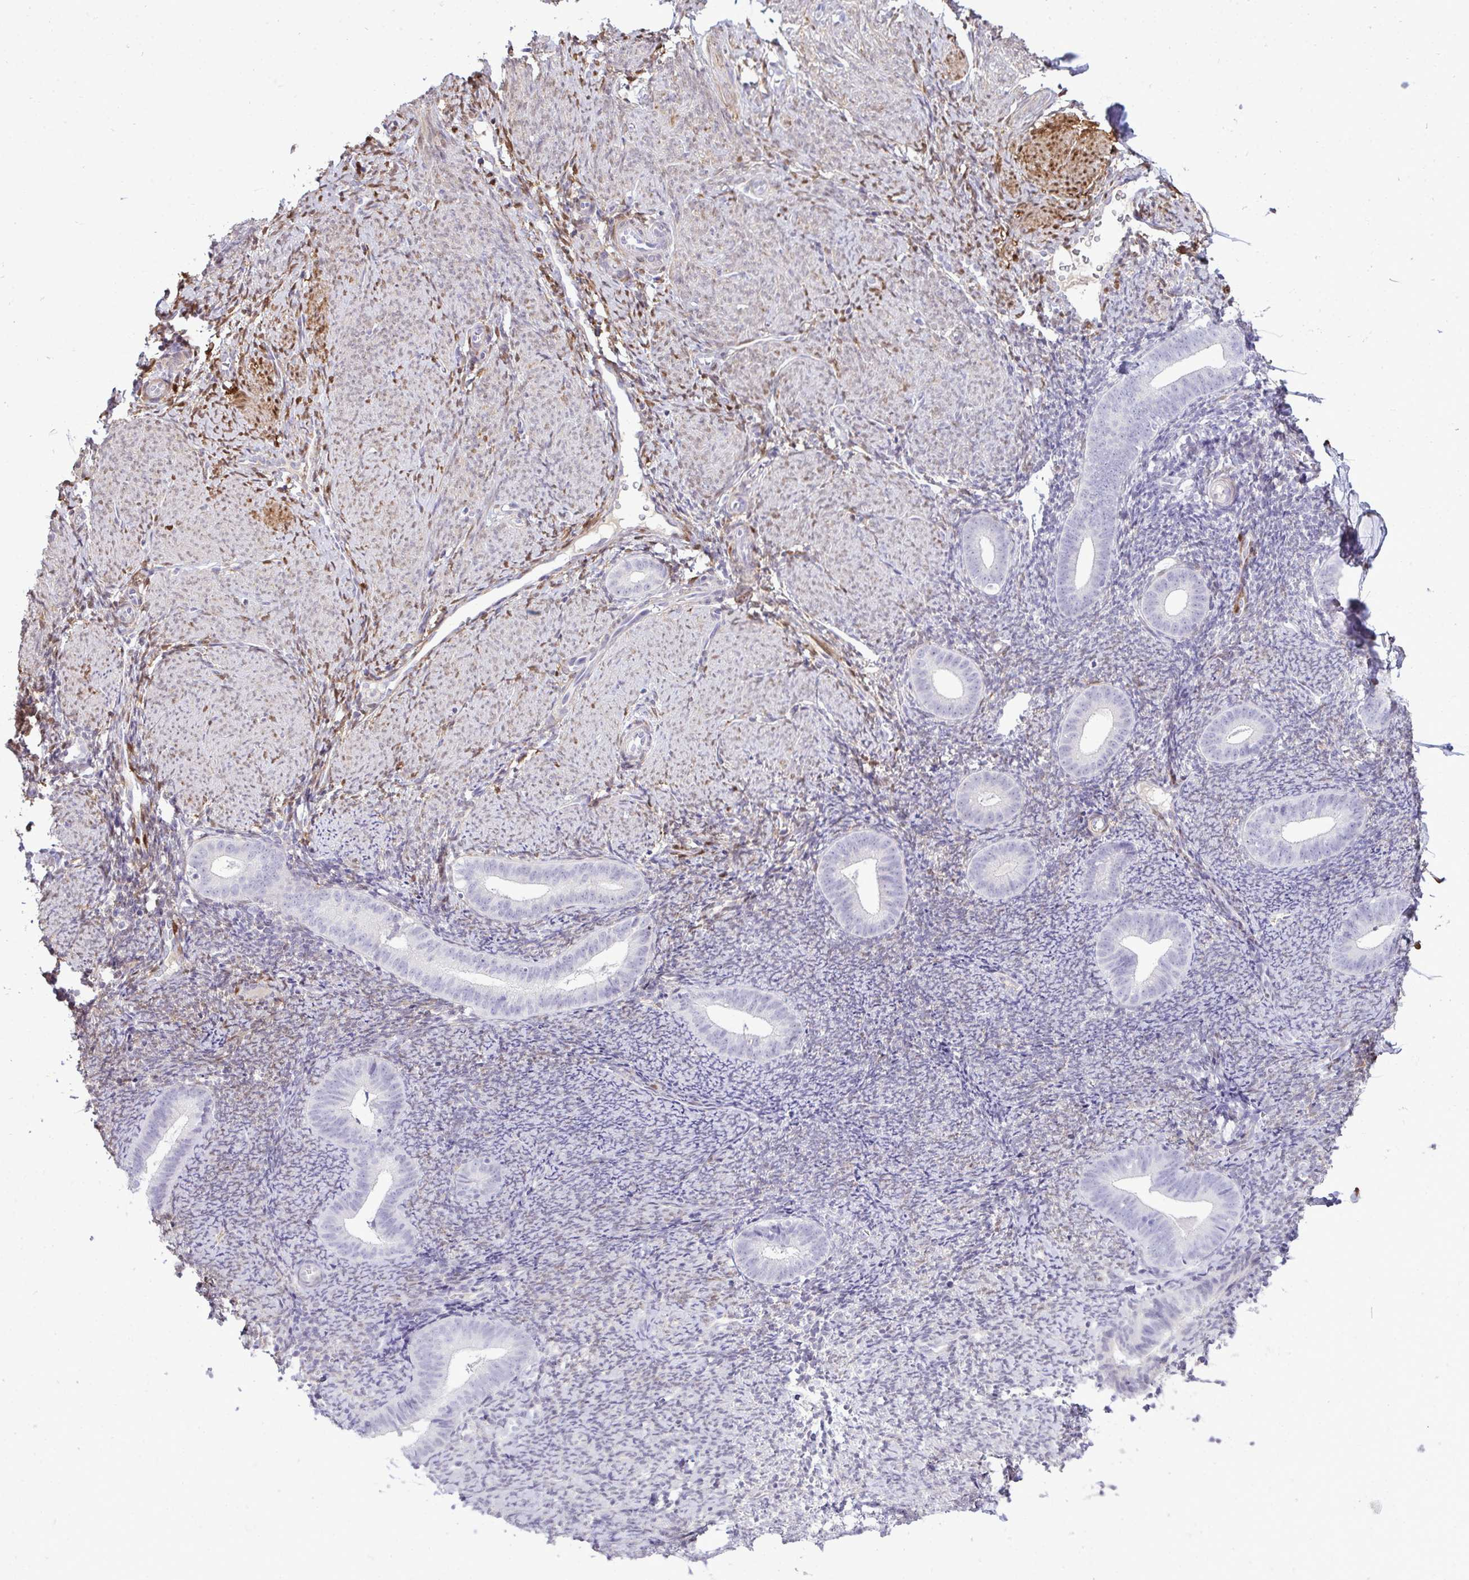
{"staining": {"intensity": "negative", "quantity": "none", "location": "none"}, "tissue": "endometrium", "cell_type": "Cells in endometrial stroma", "image_type": "normal", "snomed": [{"axis": "morphology", "description": "Normal tissue, NOS"}, {"axis": "topography", "description": "Endometrium"}], "caption": "This is a image of immunohistochemistry staining of unremarkable endometrium, which shows no expression in cells in endometrial stroma.", "gene": "HSPB6", "patient": {"sex": "female", "age": 39}}